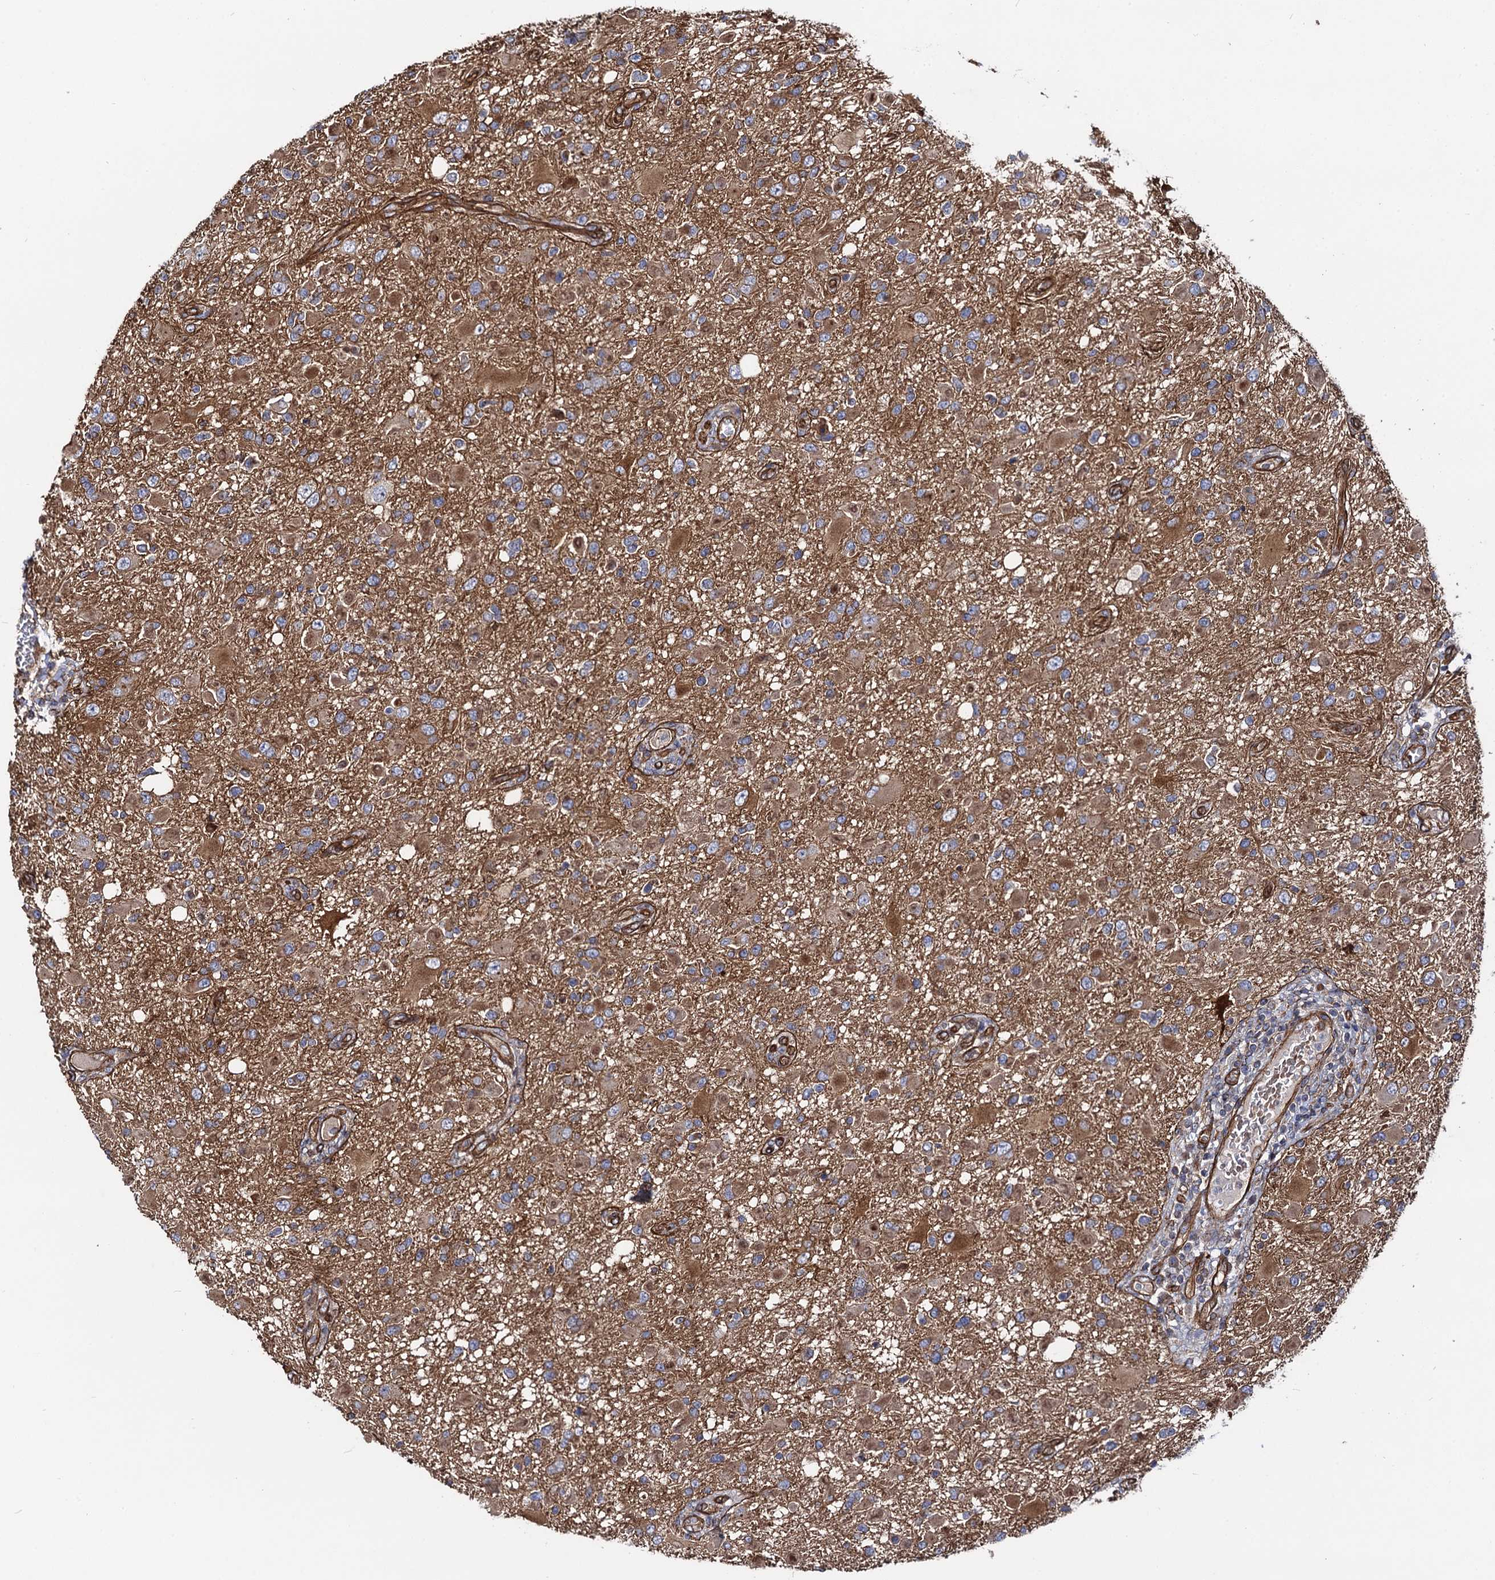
{"staining": {"intensity": "moderate", "quantity": ">75%", "location": "cytoplasmic/membranous"}, "tissue": "glioma", "cell_type": "Tumor cells", "image_type": "cancer", "snomed": [{"axis": "morphology", "description": "Glioma, malignant, High grade"}, {"axis": "topography", "description": "Brain"}], "caption": "About >75% of tumor cells in high-grade glioma (malignant) reveal moderate cytoplasmic/membranous protein positivity as visualized by brown immunohistochemical staining.", "gene": "CIP2A", "patient": {"sex": "male", "age": 53}}